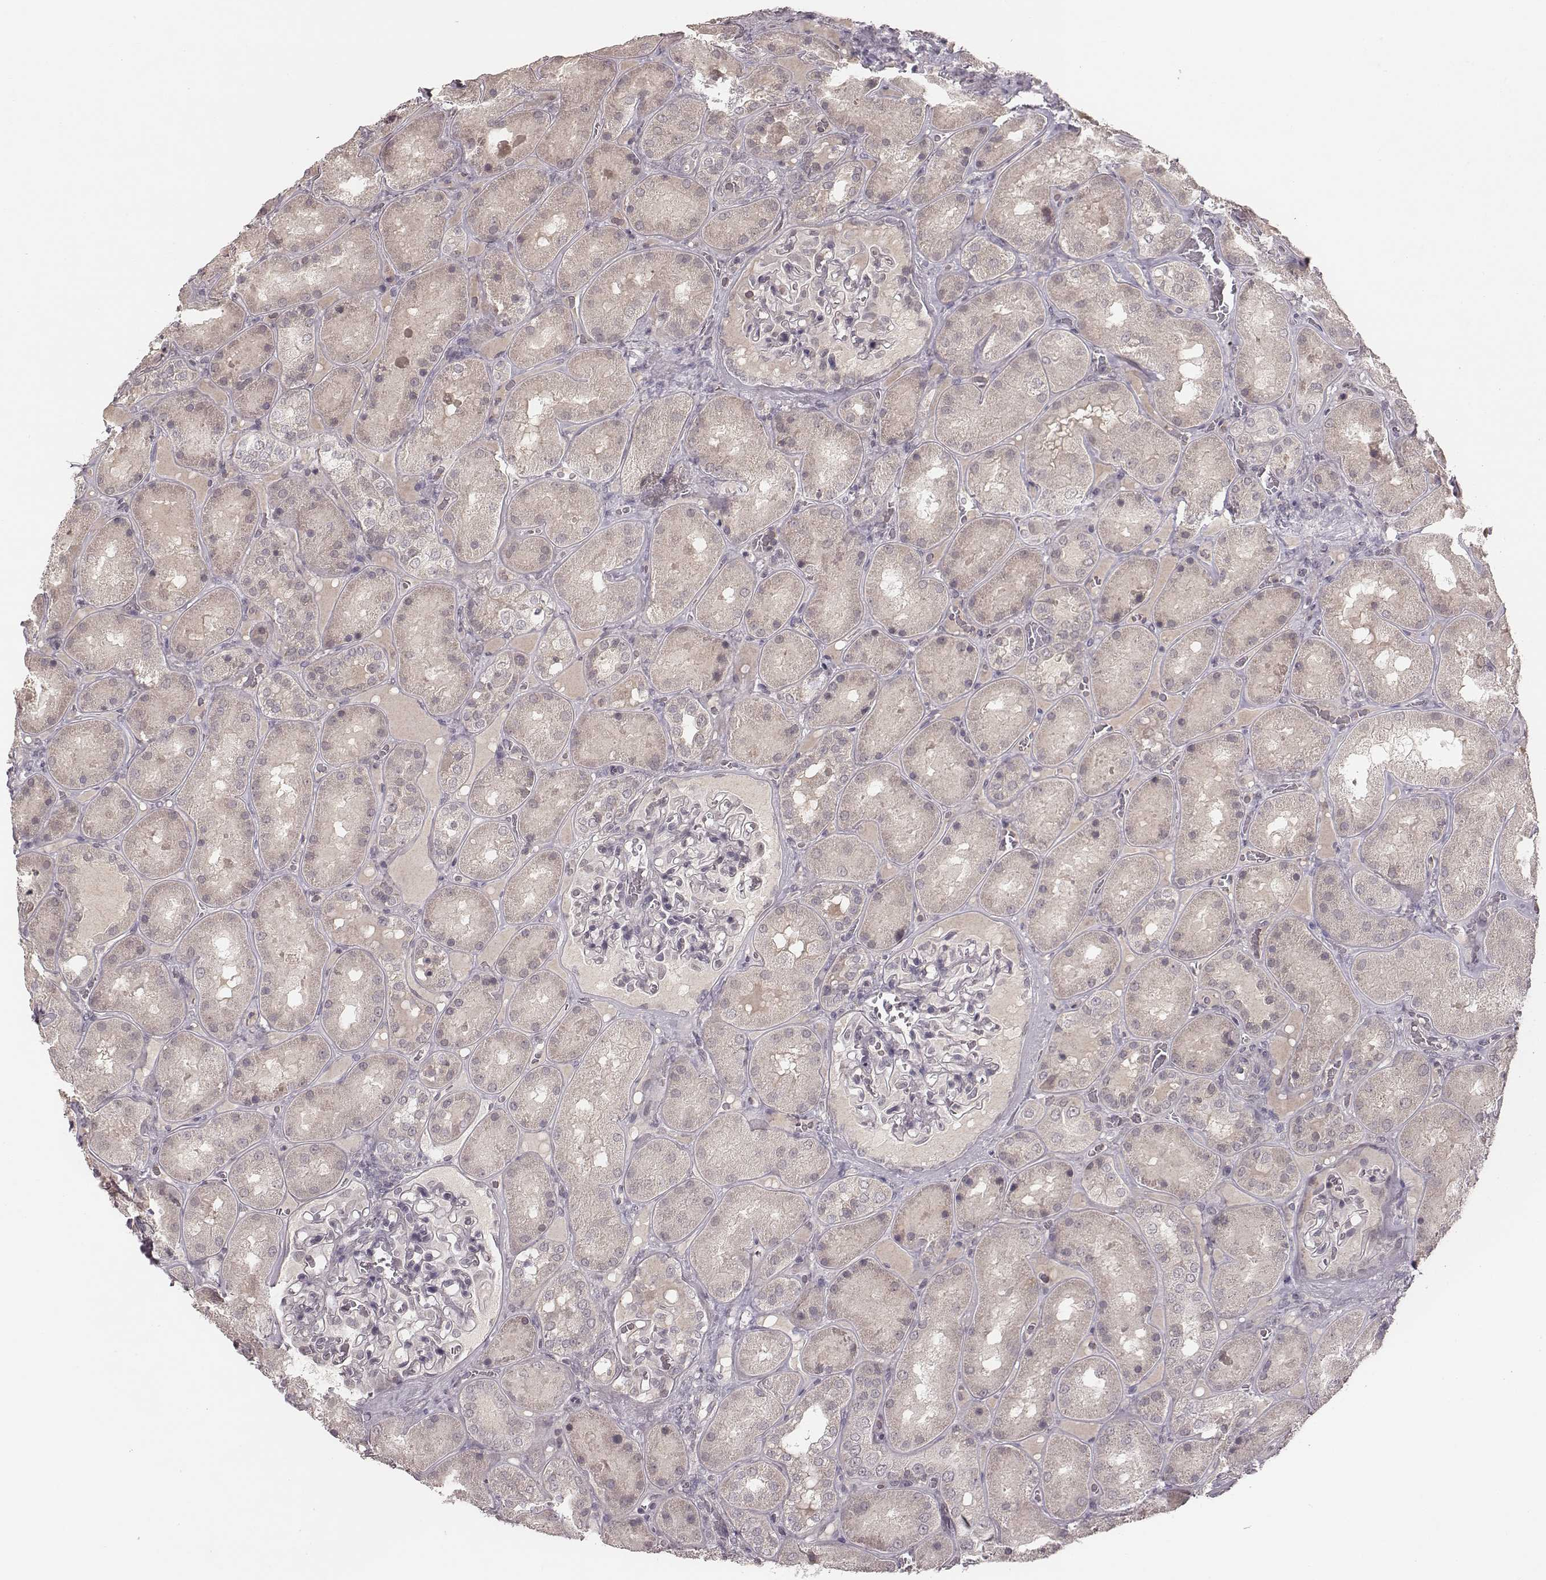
{"staining": {"intensity": "negative", "quantity": "none", "location": "none"}, "tissue": "kidney", "cell_type": "Cells in glomeruli", "image_type": "normal", "snomed": [{"axis": "morphology", "description": "Normal tissue, NOS"}, {"axis": "topography", "description": "Kidney"}], "caption": "Micrograph shows no protein staining in cells in glomeruli of unremarkable kidney.", "gene": "LY6K", "patient": {"sex": "male", "age": 73}}